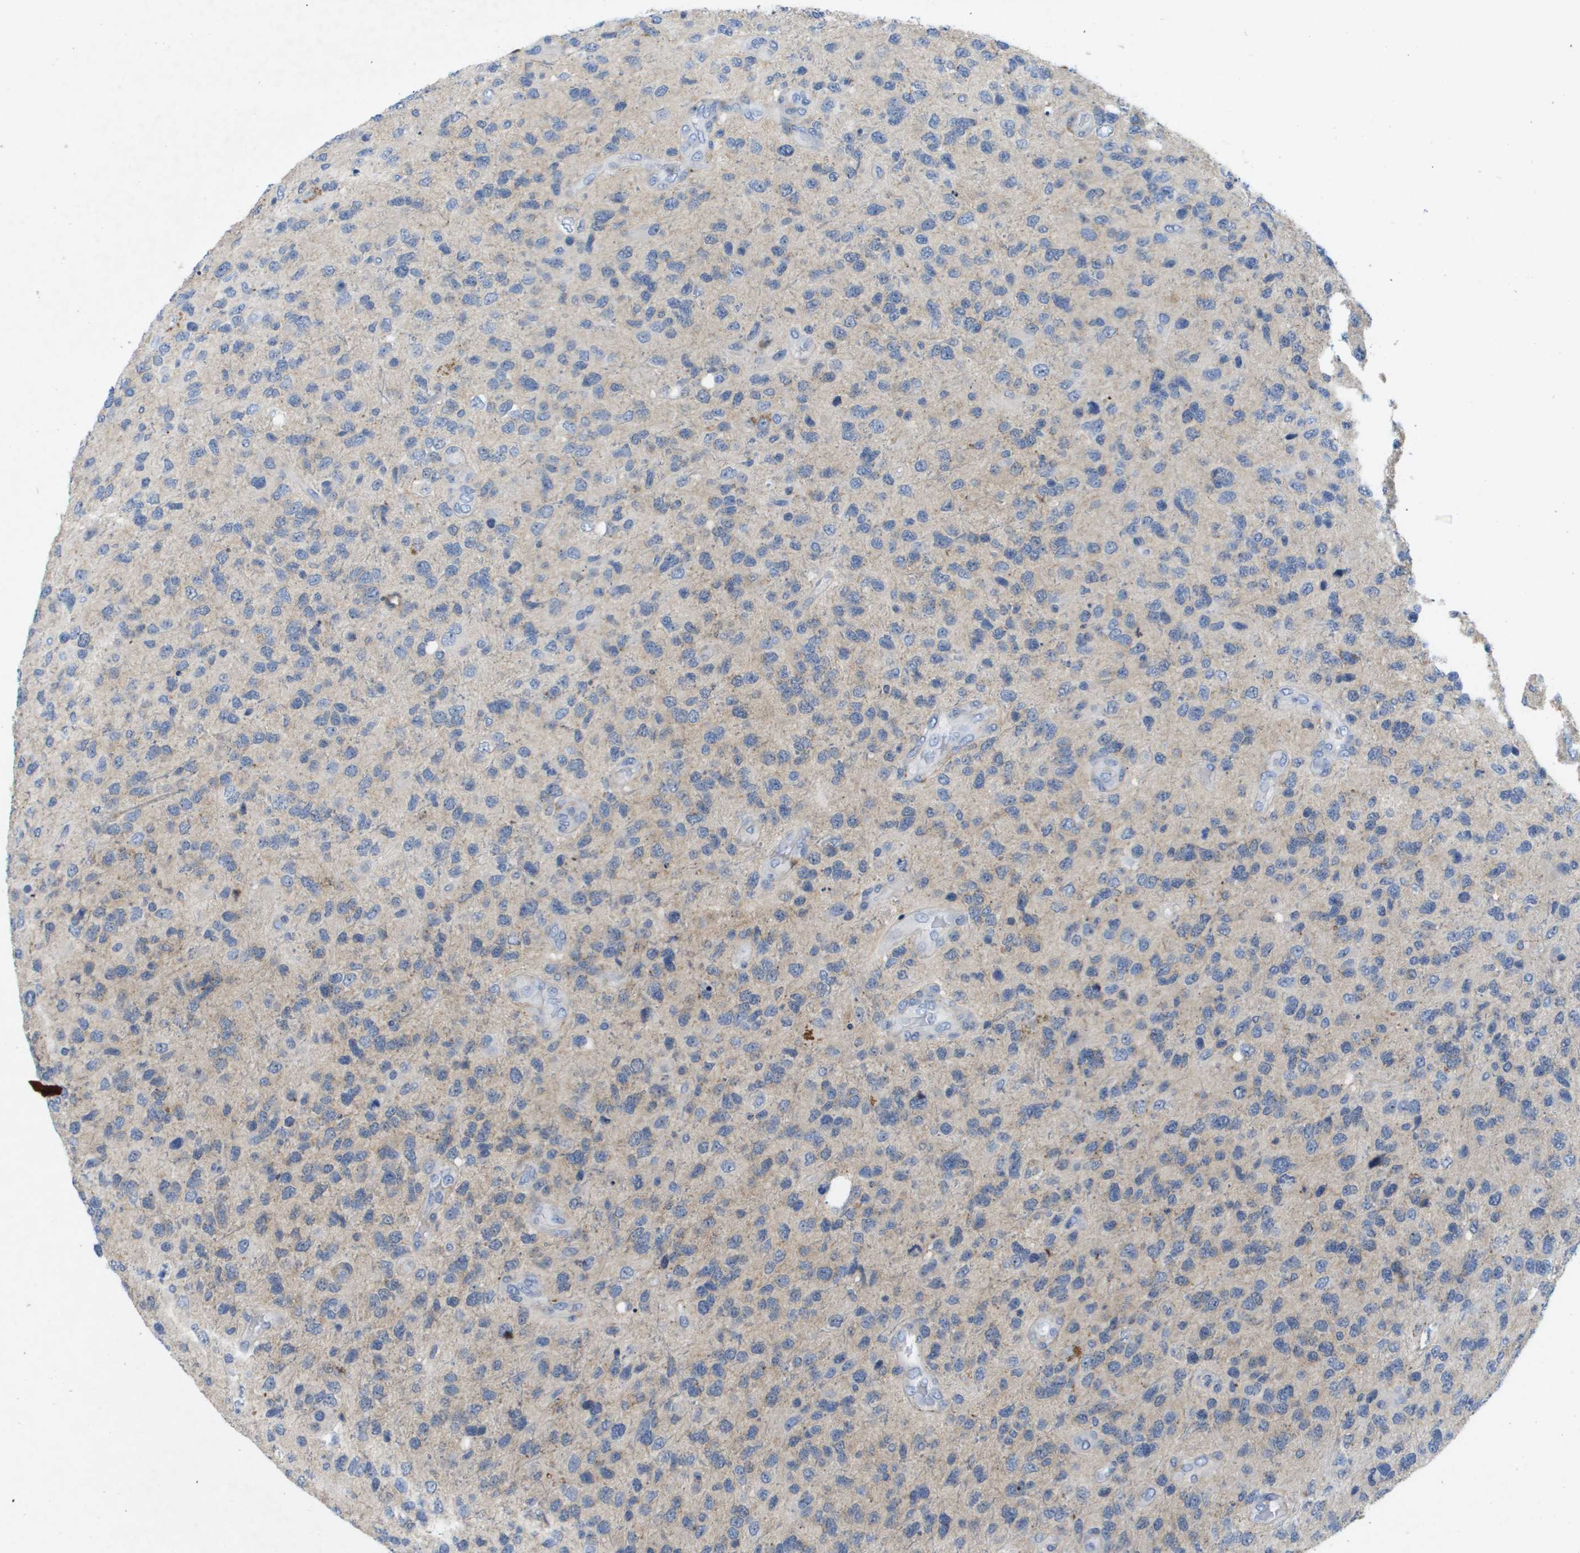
{"staining": {"intensity": "negative", "quantity": "none", "location": "none"}, "tissue": "glioma", "cell_type": "Tumor cells", "image_type": "cancer", "snomed": [{"axis": "morphology", "description": "Glioma, malignant, High grade"}, {"axis": "topography", "description": "Brain"}], "caption": "The micrograph shows no significant staining in tumor cells of malignant glioma (high-grade). (Immunohistochemistry, brightfield microscopy, high magnification).", "gene": "LIPG", "patient": {"sex": "female", "age": 58}}